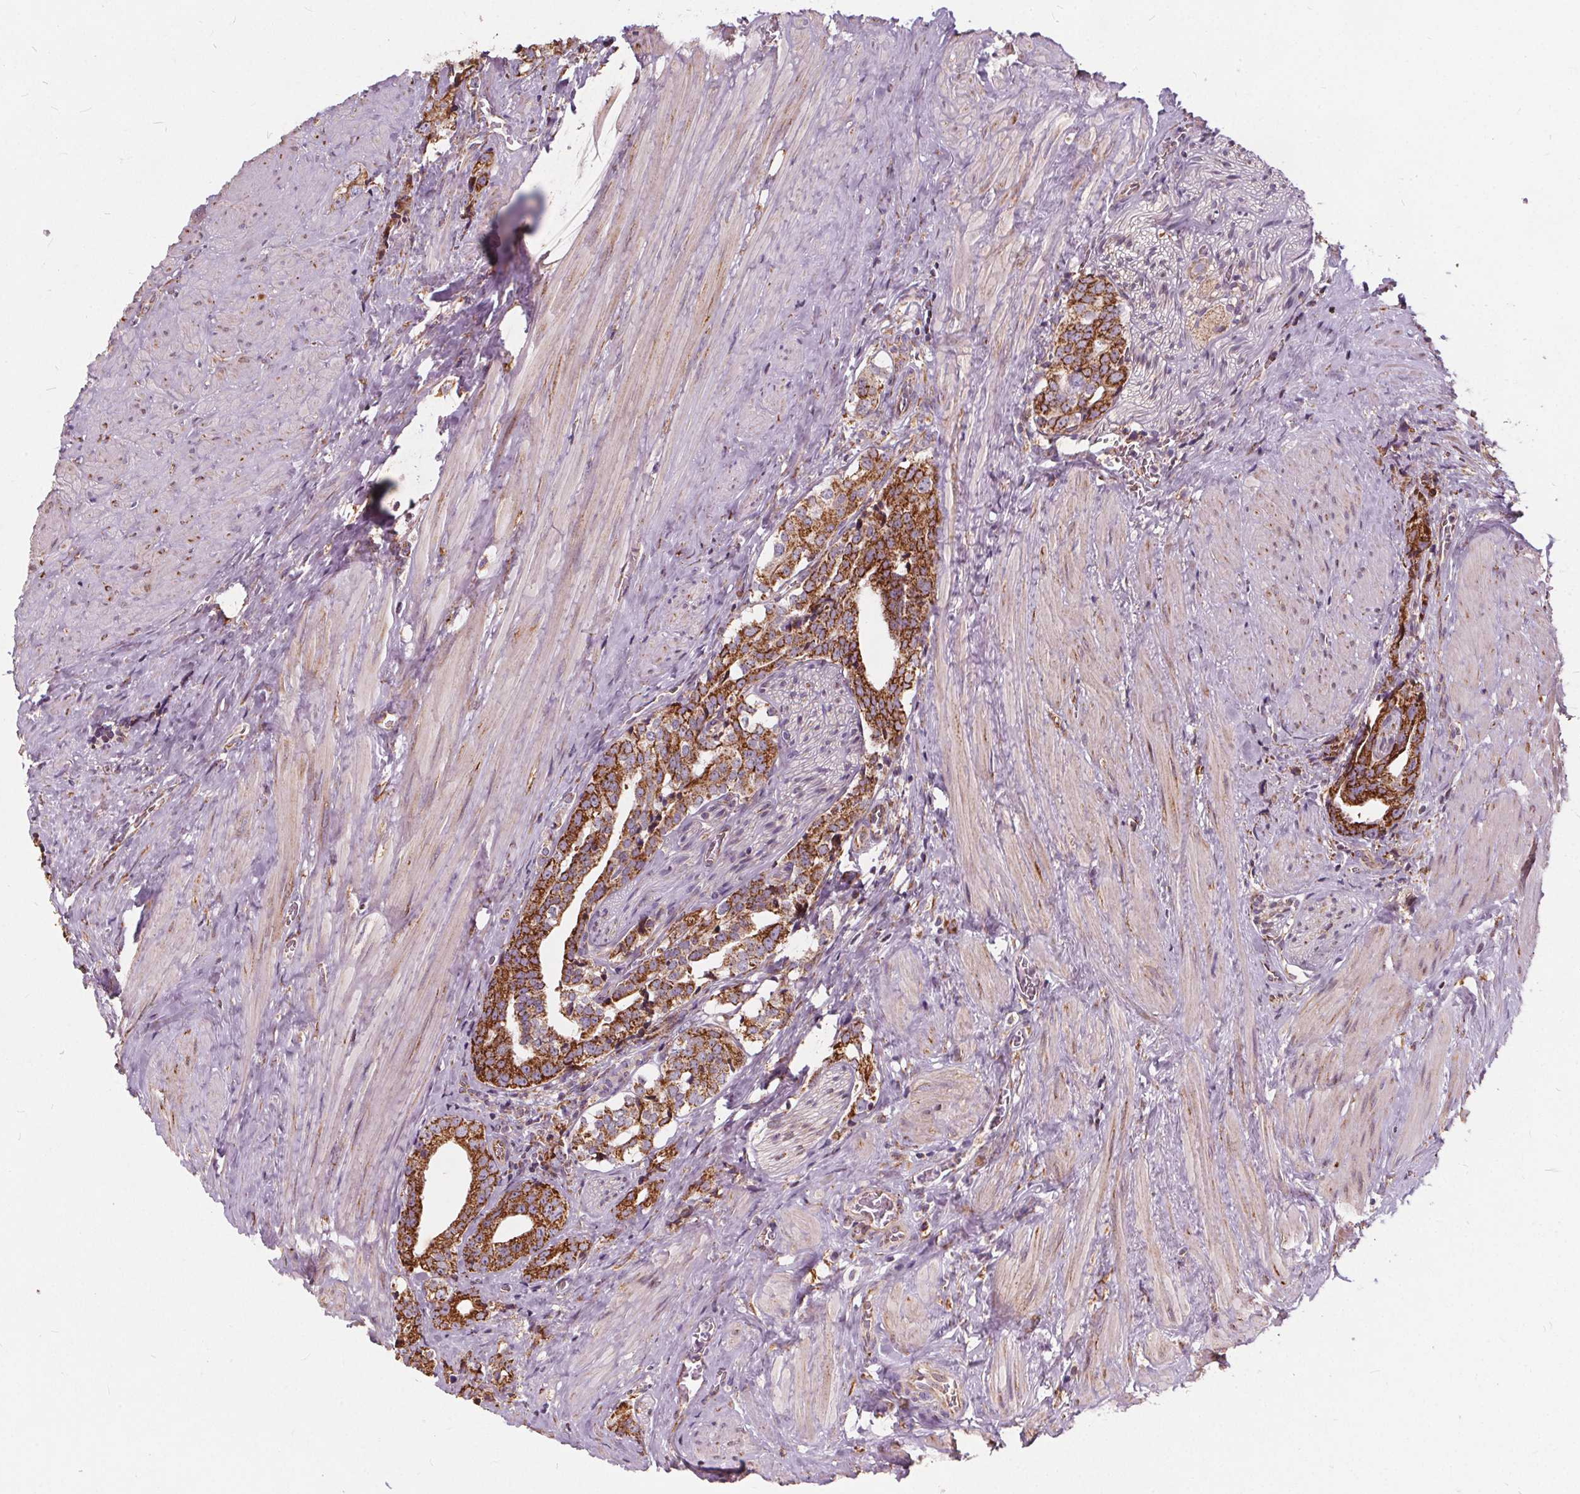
{"staining": {"intensity": "strong", "quantity": ">75%", "location": "cytoplasmic/membranous"}, "tissue": "prostate cancer", "cell_type": "Tumor cells", "image_type": "cancer", "snomed": [{"axis": "morphology", "description": "Adenocarcinoma, NOS"}, {"axis": "topography", "description": "Prostate and seminal vesicle, NOS"}], "caption": "Prostate cancer (adenocarcinoma) tissue demonstrates strong cytoplasmic/membranous staining in about >75% of tumor cells, visualized by immunohistochemistry.", "gene": "PLSCR3", "patient": {"sex": "male", "age": 63}}